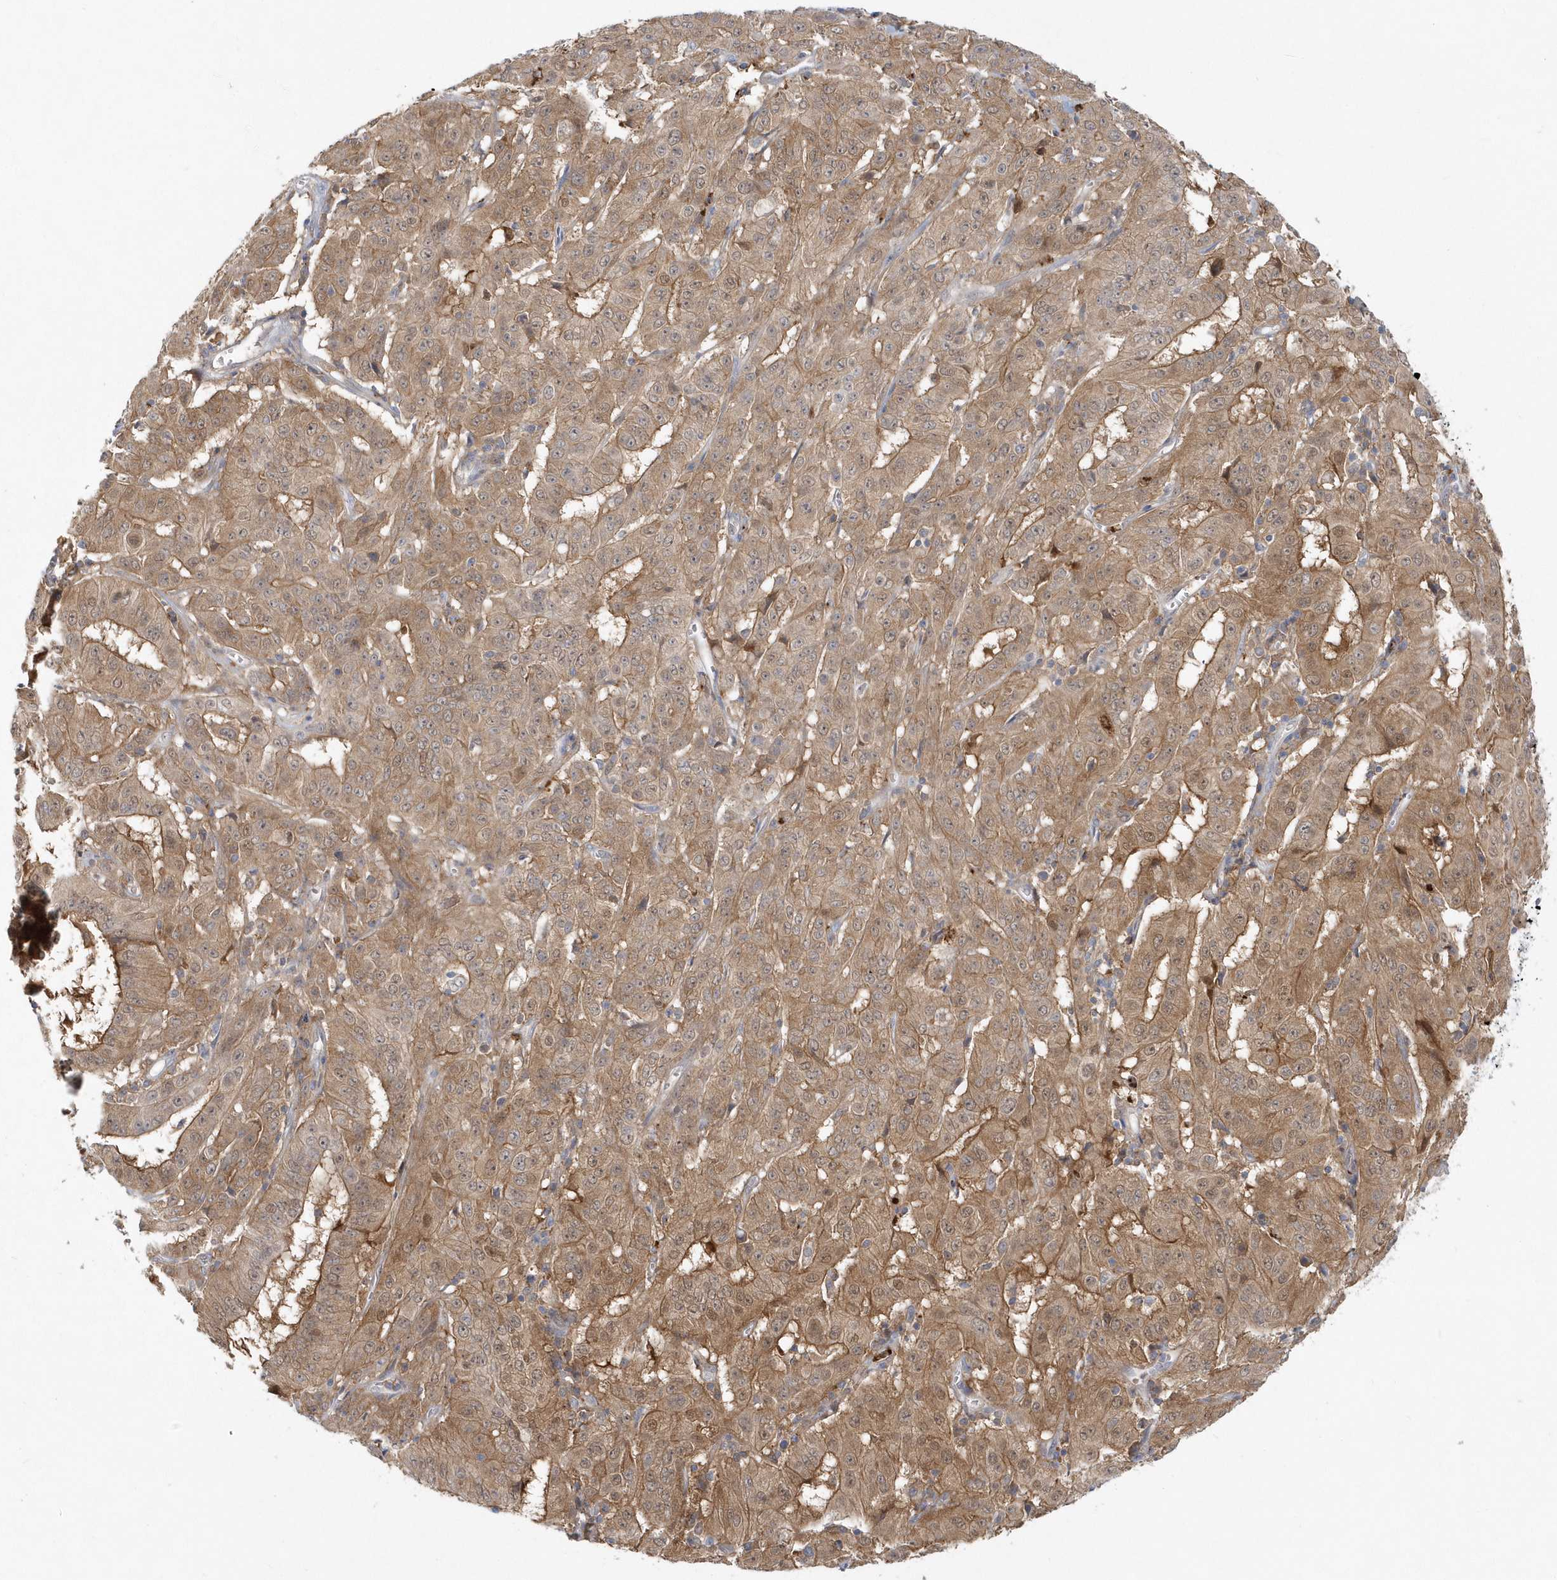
{"staining": {"intensity": "moderate", "quantity": ">75%", "location": "cytoplasmic/membranous"}, "tissue": "pancreatic cancer", "cell_type": "Tumor cells", "image_type": "cancer", "snomed": [{"axis": "morphology", "description": "Adenocarcinoma, NOS"}, {"axis": "topography", "description": "Pancreas"}], "caption": "Pancreatic cancer (adenocarcinoma) stained with DAB (3,3'-diaminobenzidine) IHC demonstrates medium levels of moderate cytoplasmic/membranous expression in about >75% of tumor cells.", "gene": "RNF7", "patient": {"sex": "male", "age": 63}}